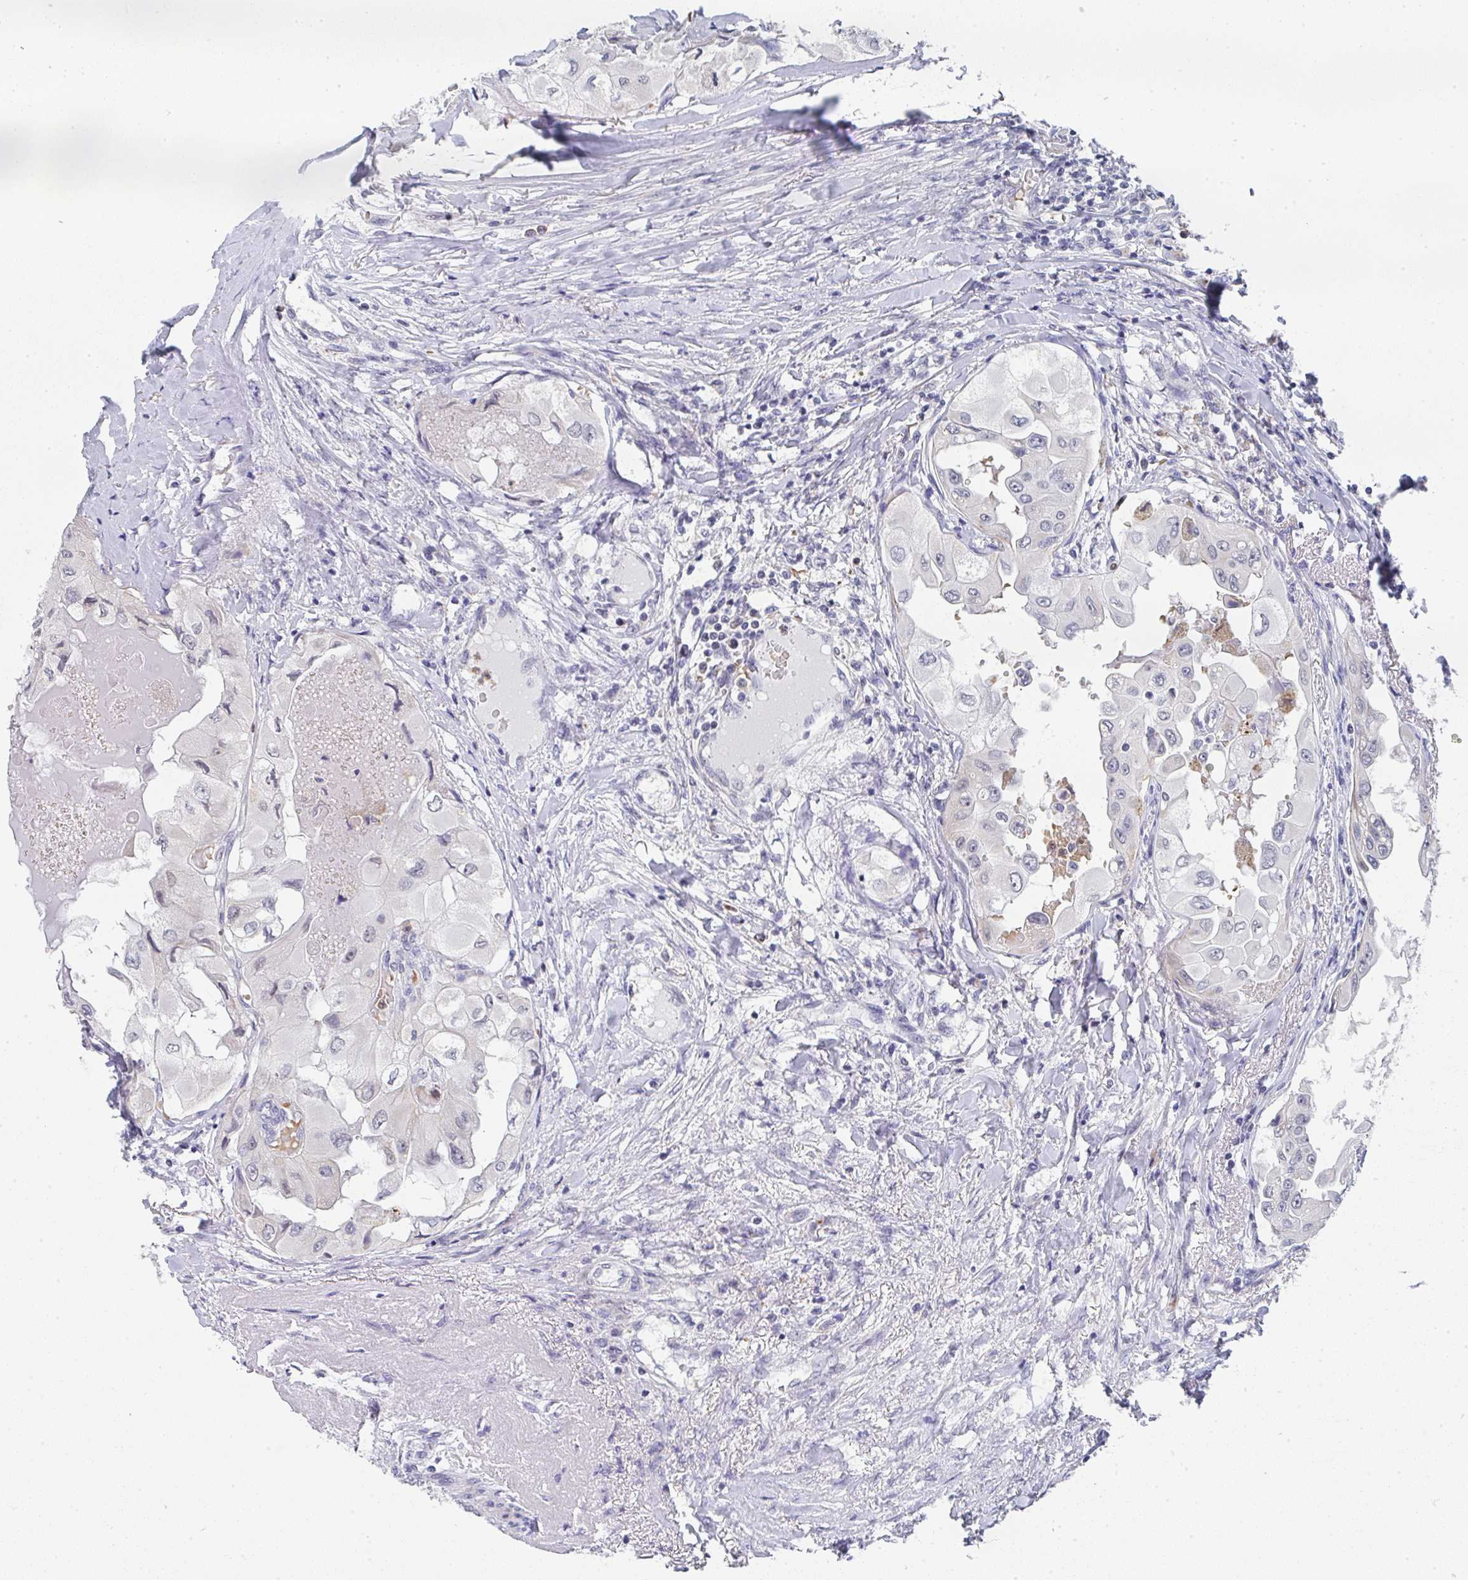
{"staining": {"intensity": "weak", "quantity": "25%-75%", "location": "cytoplasmic/membranous"}, "tissue": "thyroid cancer", "cell_type": "Tumor cells", "image_type": "cancer", "snomed": [{"axis": "morphology", "description": "Normal tissue, NOS"}, {"axis": "morphology", "description": "Papillary adenocarcinoma, NOS"}, {"axis": "topography", "description": "Thyroid gland"}], "caption": "The photomicrograph shows a brown stain indicating the presence of a protein in the cytoplasmic/membranous of tumor cells in papillary adenocarcinoma (thyroid).", "gene": "NCF1", "patient": {"sex": "female", "age": 59}}